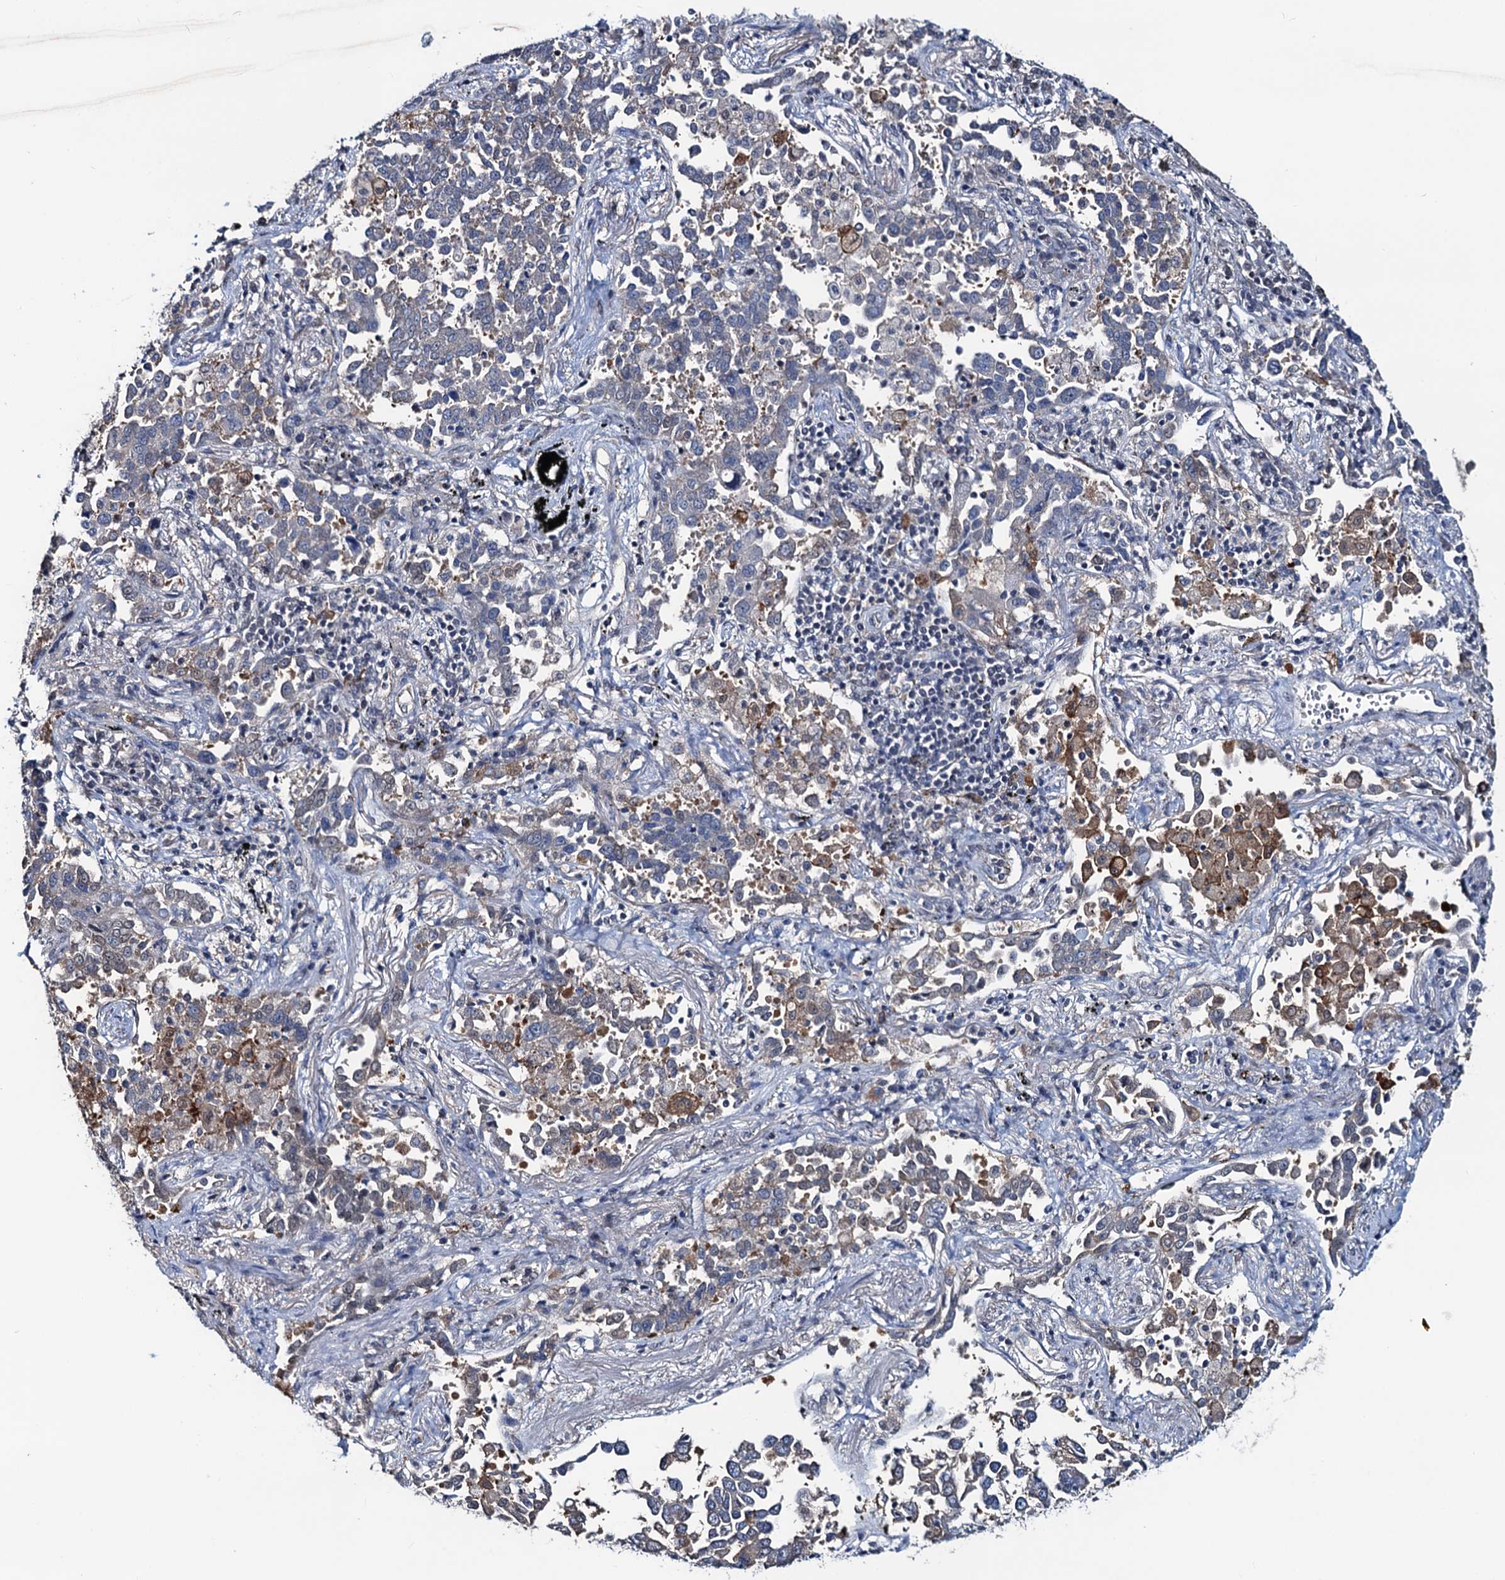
{"staining": {"intensity": "moderate", "quantity": "<25%", "location": "cytoplasmic/membranous"}, "tissue": "lung cancer", "cell_type": "Tumor cells", "image_type": "cancer", "snomed": [{"axis": "morphology", "description": "Adenocarcinoma, NOS"}, {"axis": "topography", "description": "Lung"}], "caption": "Brown immunohistochemical staining in human lung cancer reveals moderate cytoplasmic/membranous positivity in about <25% of tumor cells.", "gene": "RTKN2", "patient": {"sex": "male", "age": 67}}